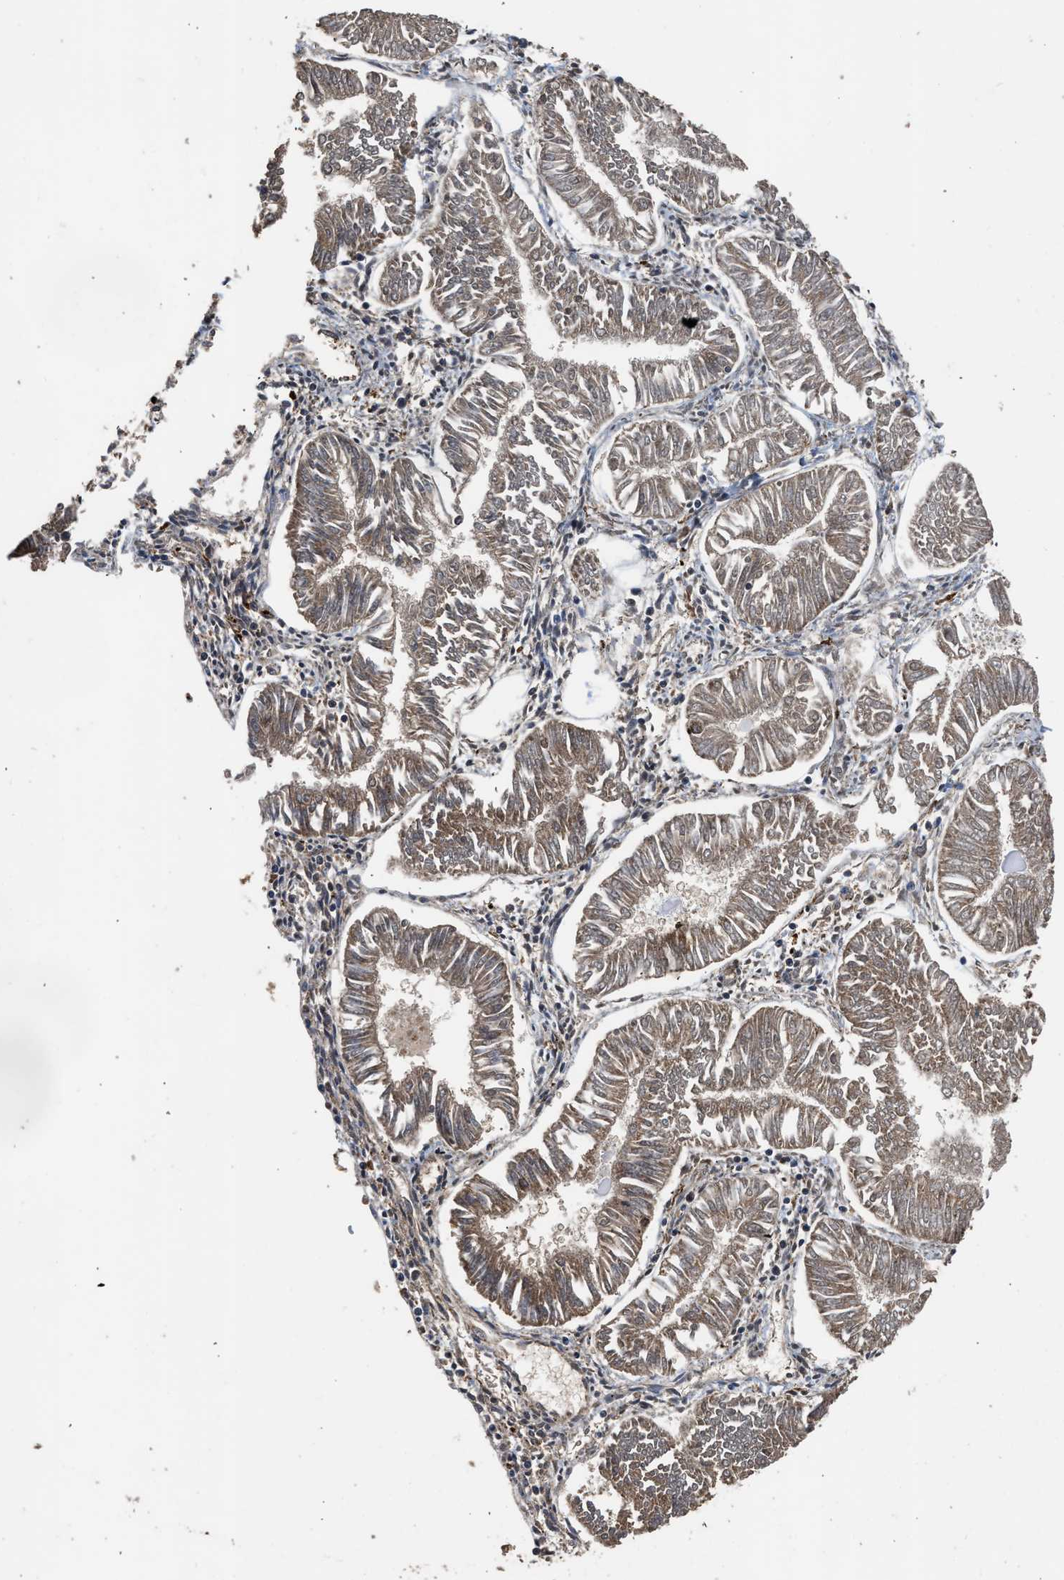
{"staining": {"intensity": "moderate", "quantity": ">75%", "location": "cytoplasmic/membranous"}, "tissue": "endometrial cancer", "cell_type": "Tumor cells", "image_type": "cancer", "snomed": [{"axis": "morphology", "description": "Adenocarcinoma, NOS"}, {"axis": "topography", "description": "Endometrium"}], "caption": "Brown immunohistochemical staining in adenocarcinoma (endometrial) shows moderate cytoplasmic/membranous positivity in about >75% of tumor cells.", "gene": "CTSV", "patient": {"sex": "female", "age": 53}}